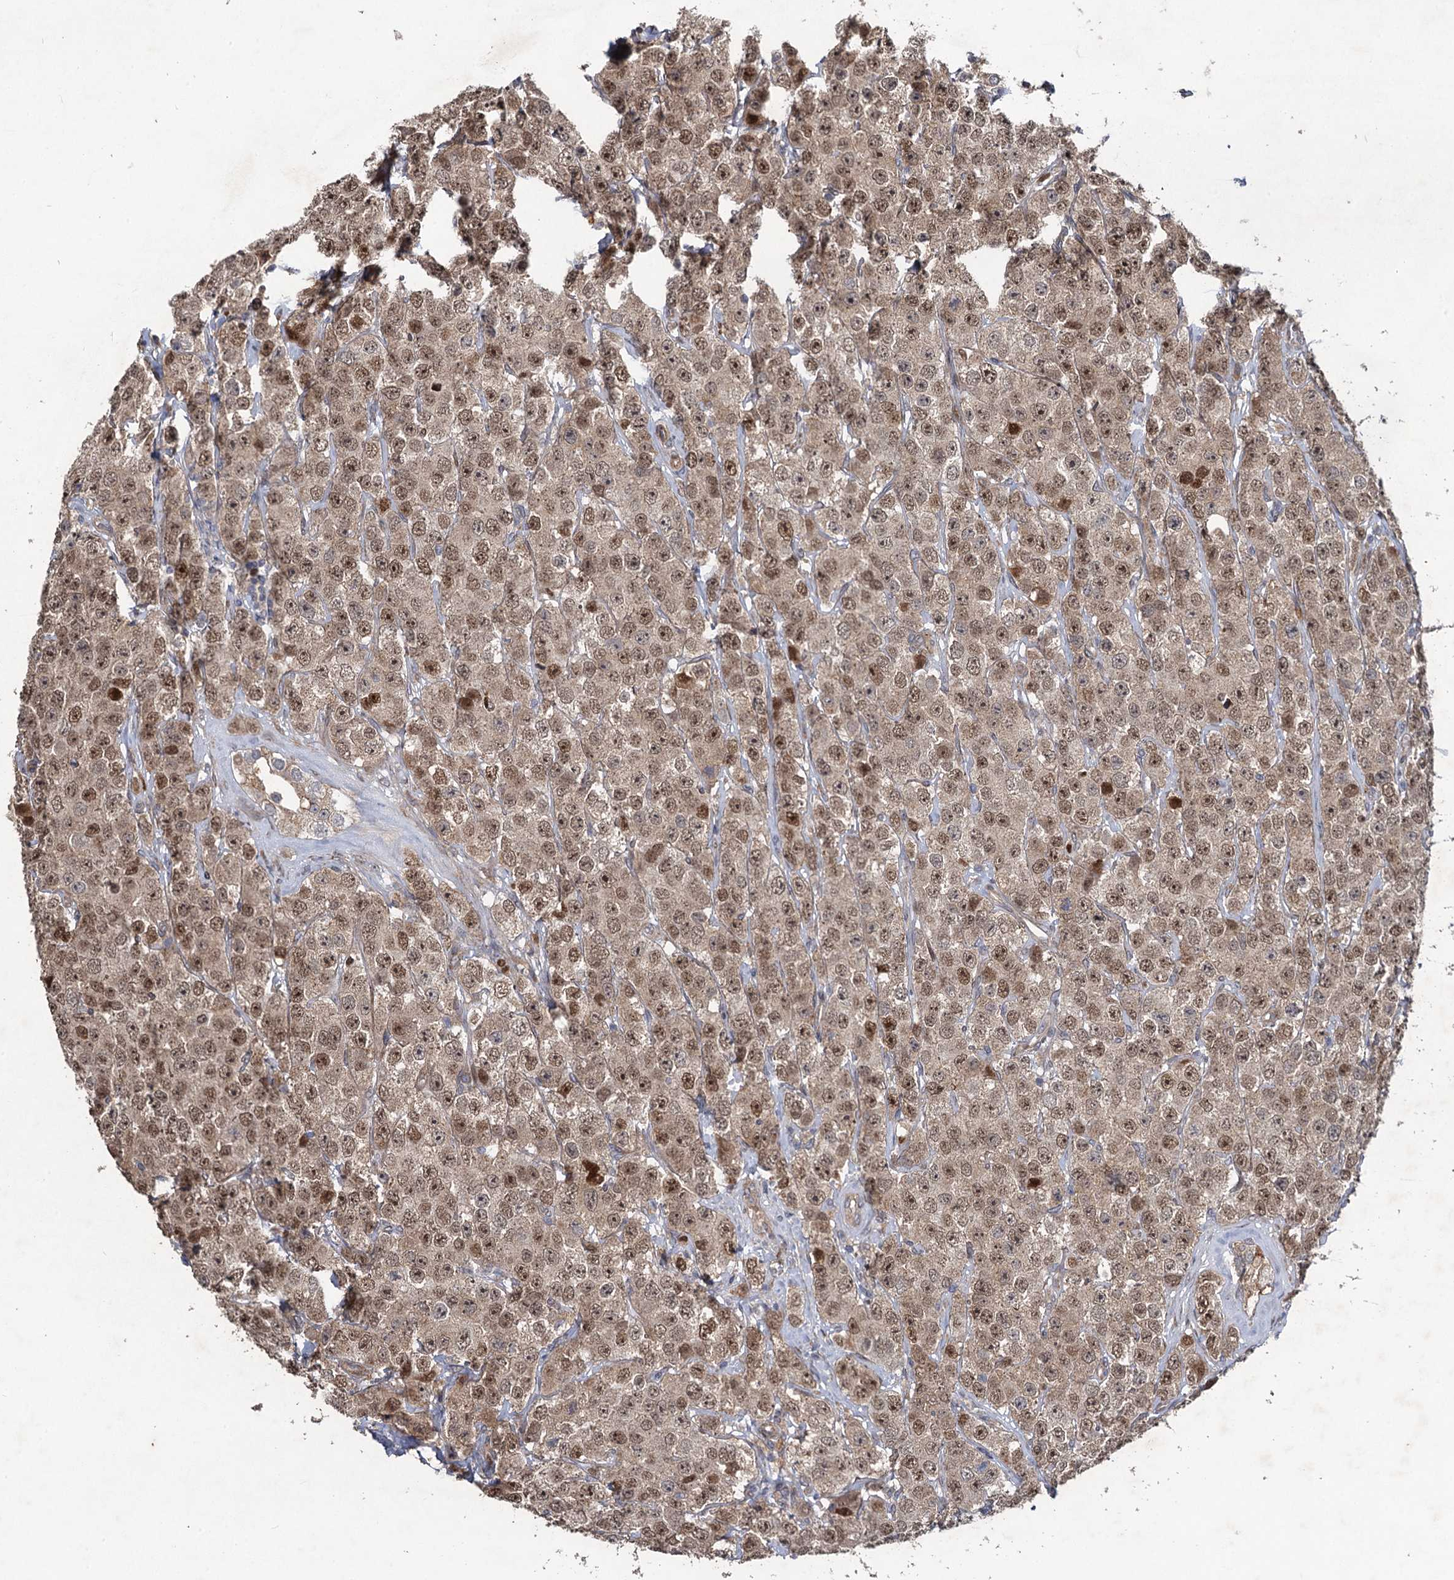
{"staining": {"intensity": "moderate", "quantity": ">75%", "location": "nuclear"}, "tissue": "testis cancer", "cell_type": "Tumor cells", "image_type": "cancer", "snomed": [{"axis": "morphology", "description": "Seminoma, NOS"}, {"axis": "topography", "description": "Testis"}], "caption": "Testis seminoma stained with a brown dye displays moderate nuclear positive staining in about >75% of tumor cells.", "gene": "NUDT22", "patient": {"sex": "male", "age": 28}}